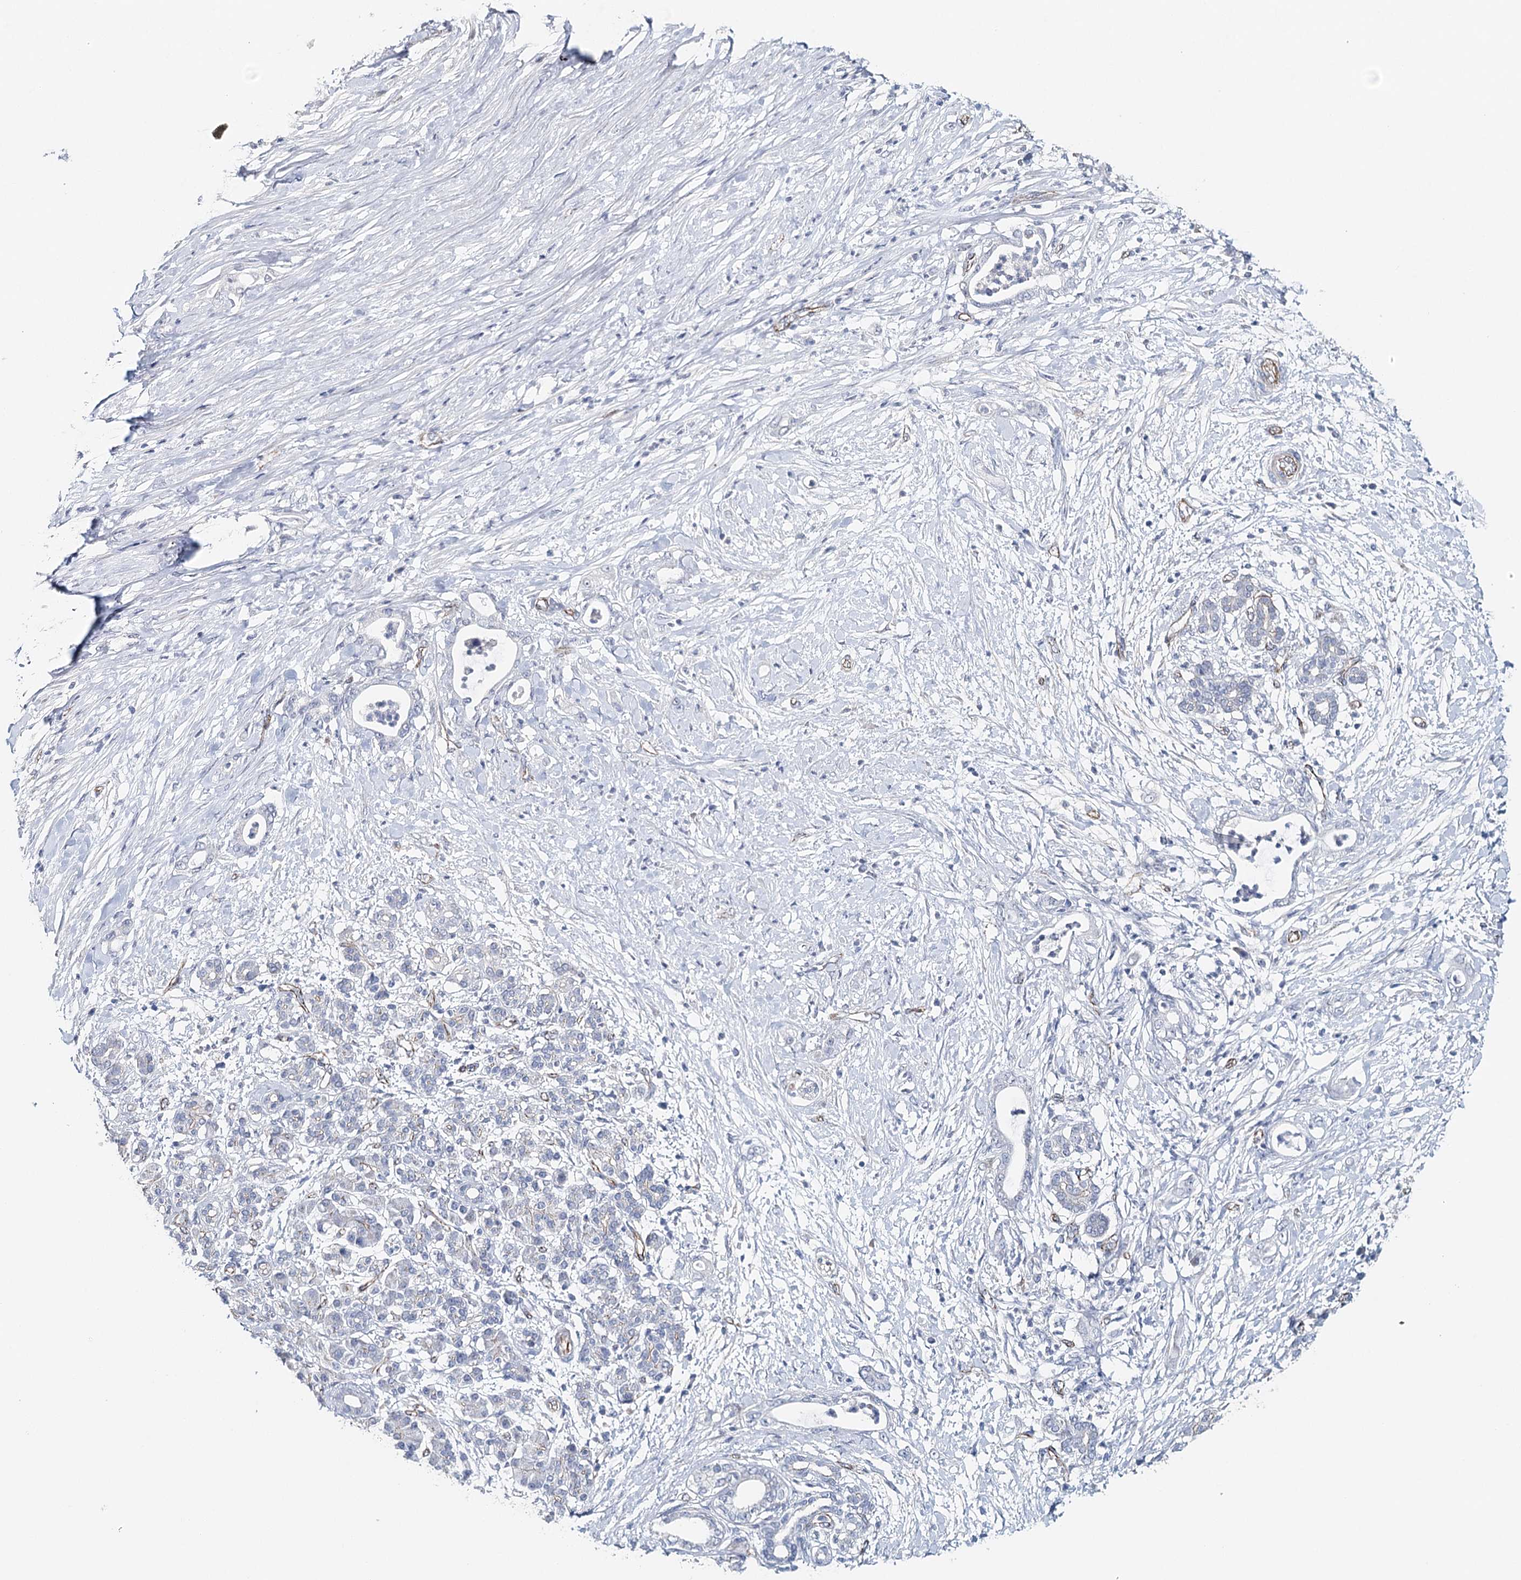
{"staining": {"intensity": "negative", "quantity": "none", "location": "none"}, "tissue": "pancreatic cancer", "cell_type": "Tumor cells", "image_type": "cancer", "snomed": [{"axis": "morphology", "description": "Adenocarcinoma, NOS"}, {"axis": "topography", "description": "Pancreas"}], "caption": "A micrograph of human pancreatic cancer is negative for staining in tumor cells.", "gene": "SYNPO", "patient": {"sex": "female", "age": 55}}